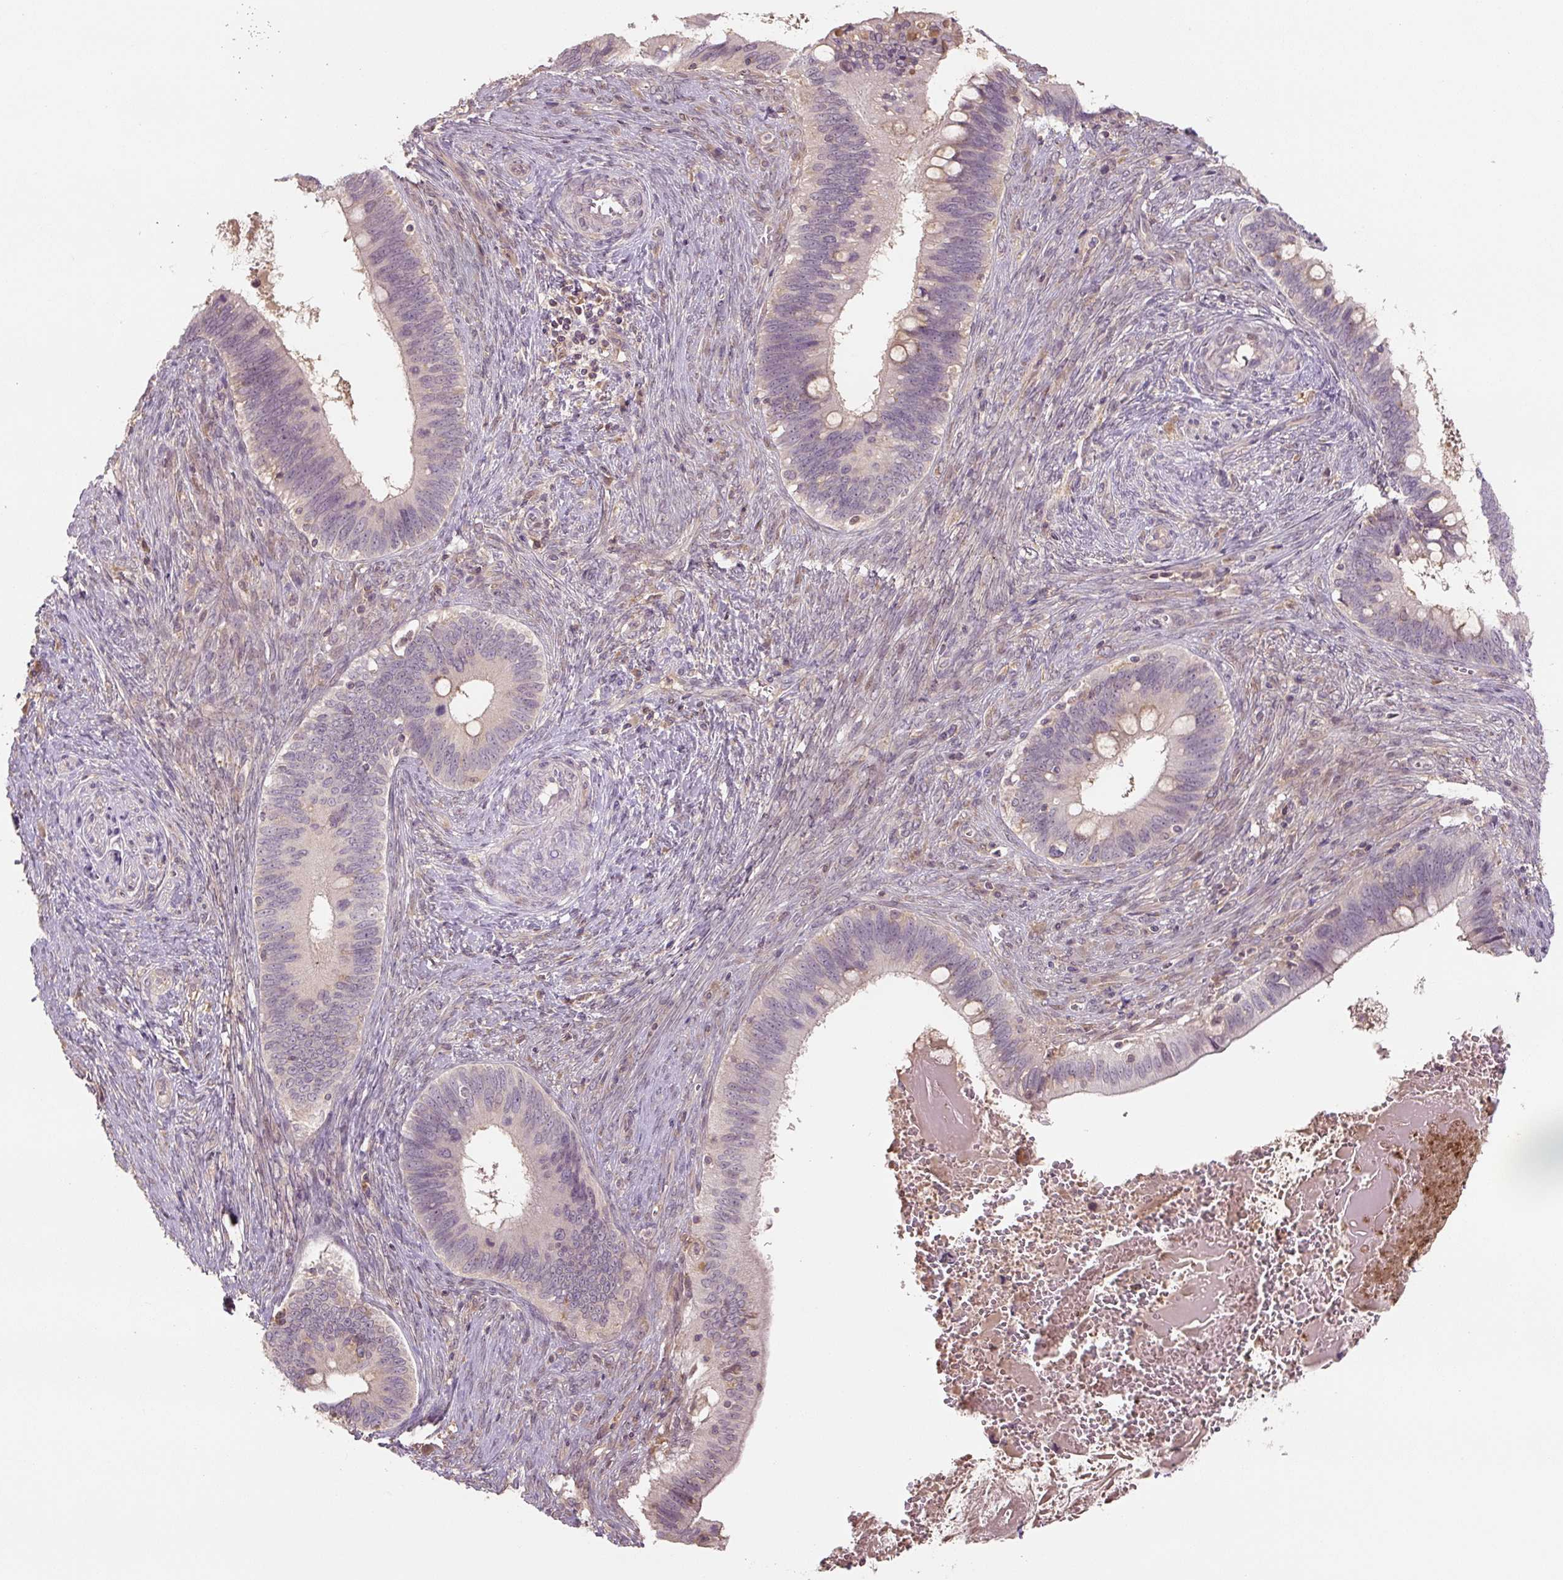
{"staining": {"intensity": "negative", "quantity": "none", "location": "none"}, "tissue": "cervical cancer", "cell_type": "Tumor cells", "image_type": "cancer", "snomed": [{"axis": "morphology", "description": "Adenocarcinoma, NOS"}, {"axis": "topography", "description": "Cervix"}], "caption": "High magnification brightfield microscopy of cervical cancer stained with DAB (3,3'-diaminobenzidine) (brown) and counterstained with hematoxylin (blue): tumor cells show no significant staining.", "gene": "C2orf73", "patient": {"sex": "female", "age": 42}}